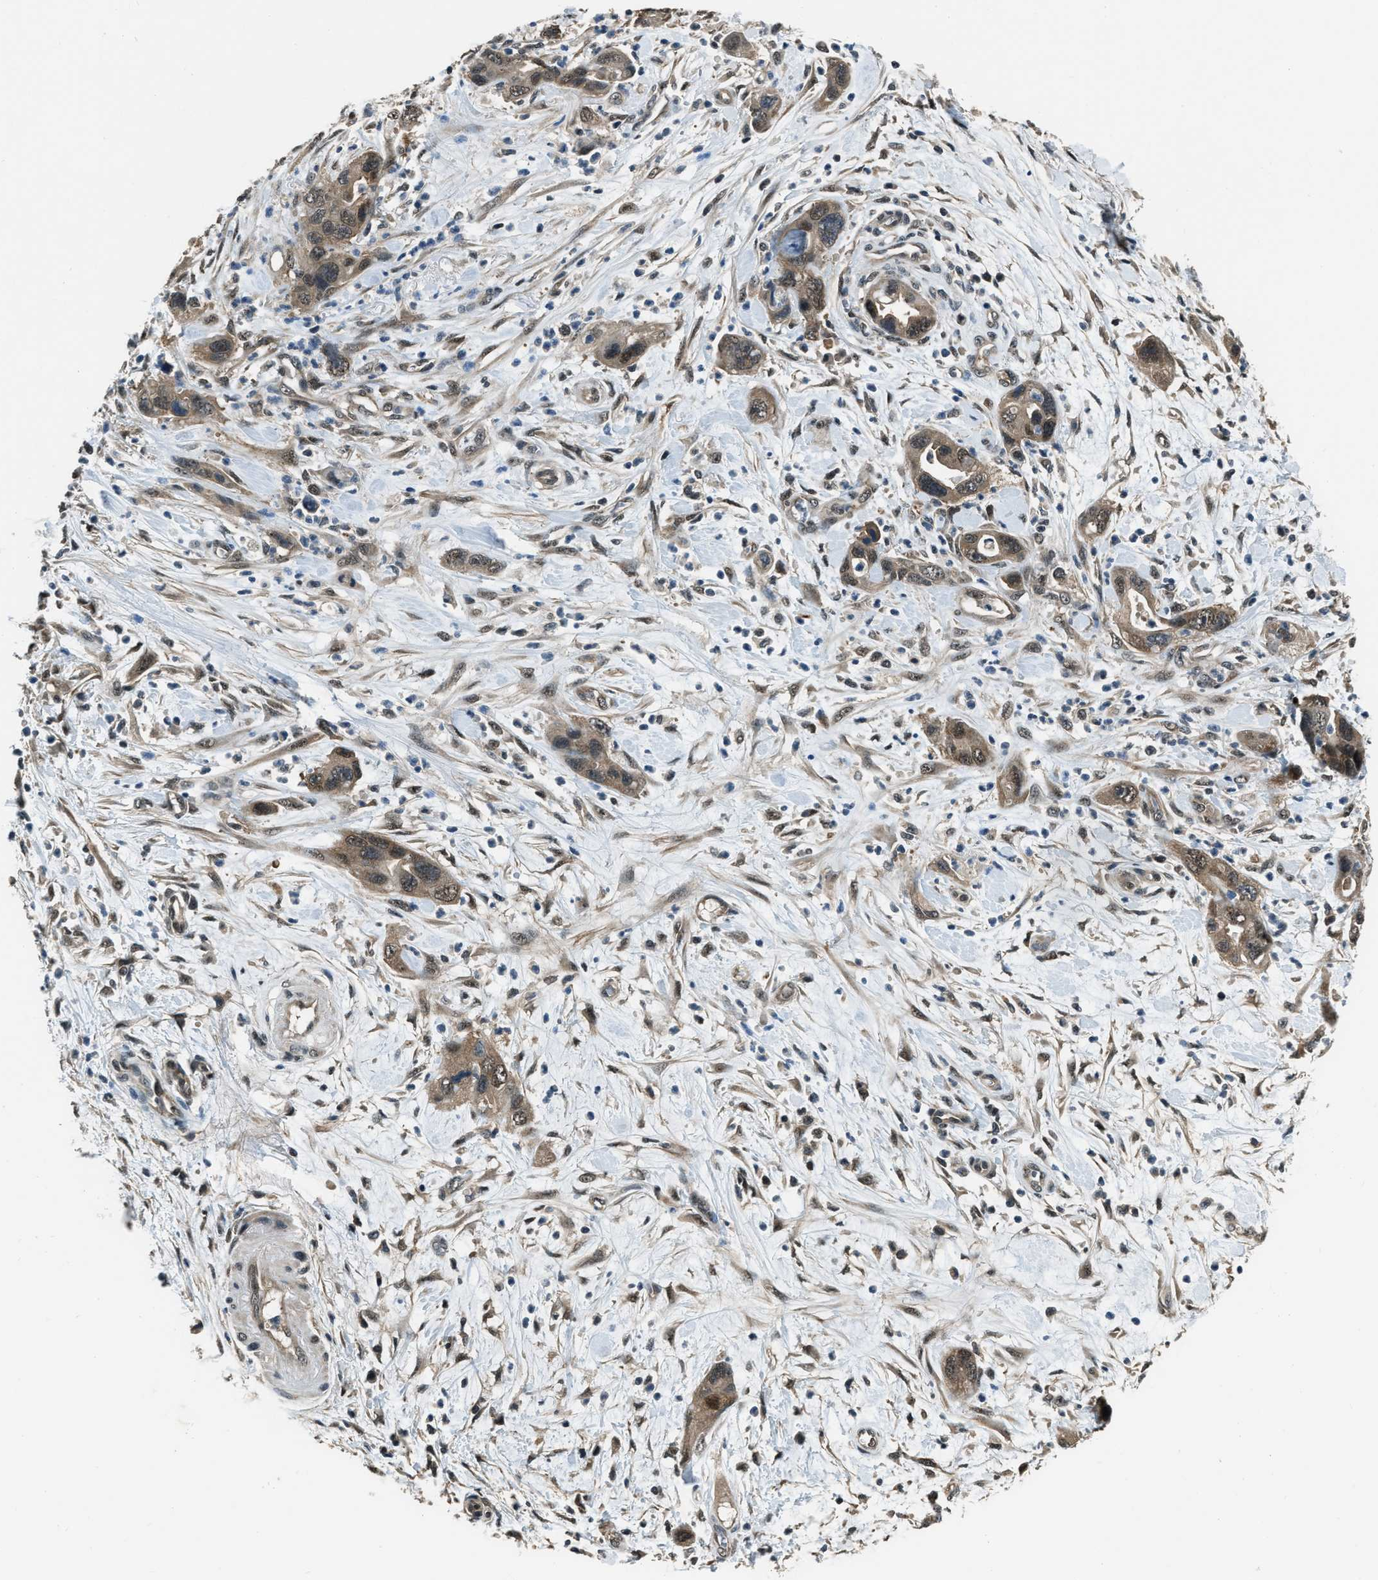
{"staining": {"intensity": "weak", "quantity": ">75%", "location": "cytoplasmic/membranous,nuclear"}, "tissue": "pancreatic cancer", "cell_type": "Tumor cells", "image_type": "cancer", "snomed": [{"axis": "morphology", "description": "Adenocarcinoma, NOS"}, {"axis": "topography", "description": "Pancreas"}], "caption": "Pancreatic adenocarcinoma stained with a brown dye exhibits weak cytoplasmic/membranous and nuclear positive staining in approximately >75% of tumor cells.", "gene": "NUDCD3", "patient": {"sex": "female", "age": 70}}